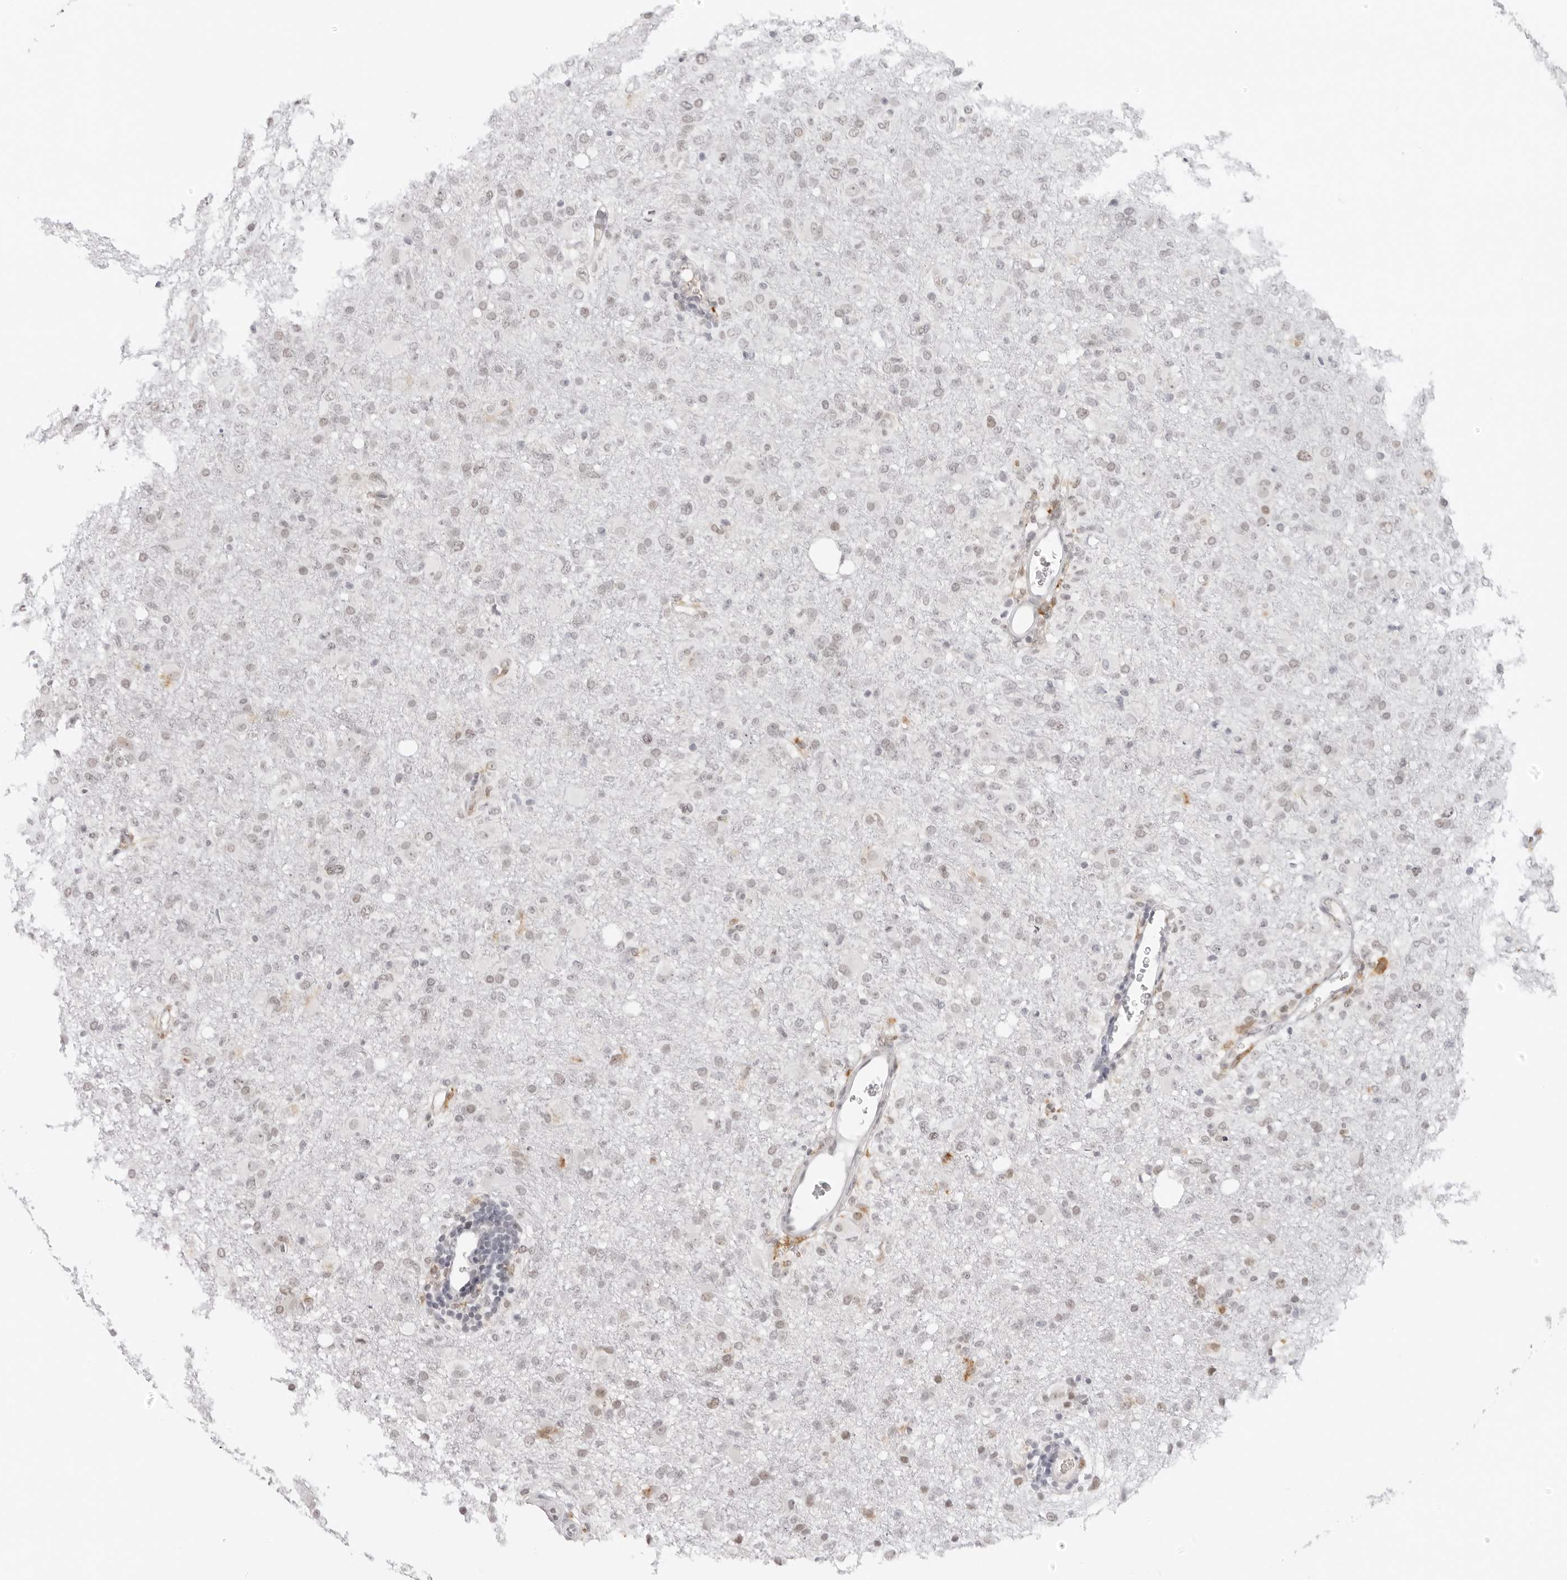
{"staining": {"intensity": "weak", "quantity": "25%-75%", "location": "nuclear"}, "tissue": "glioma", "cell_type": "Tumor cells", "image_type": "cancer", "snomed": [{"axis": "morphology", "description": "Glioma, malignant, High grade"}, {"axis": "topography", "description": "Brain"}], "caption": "An image of human malignant high-grade glioma stained for a protein shows weak nuclear brown staining in tumor cells. Immunohistochemistry stains the protein in brown and the nuclei are stained blue.", "gene": "MSH6", "patient": {"sex": "female", "age": 57}}